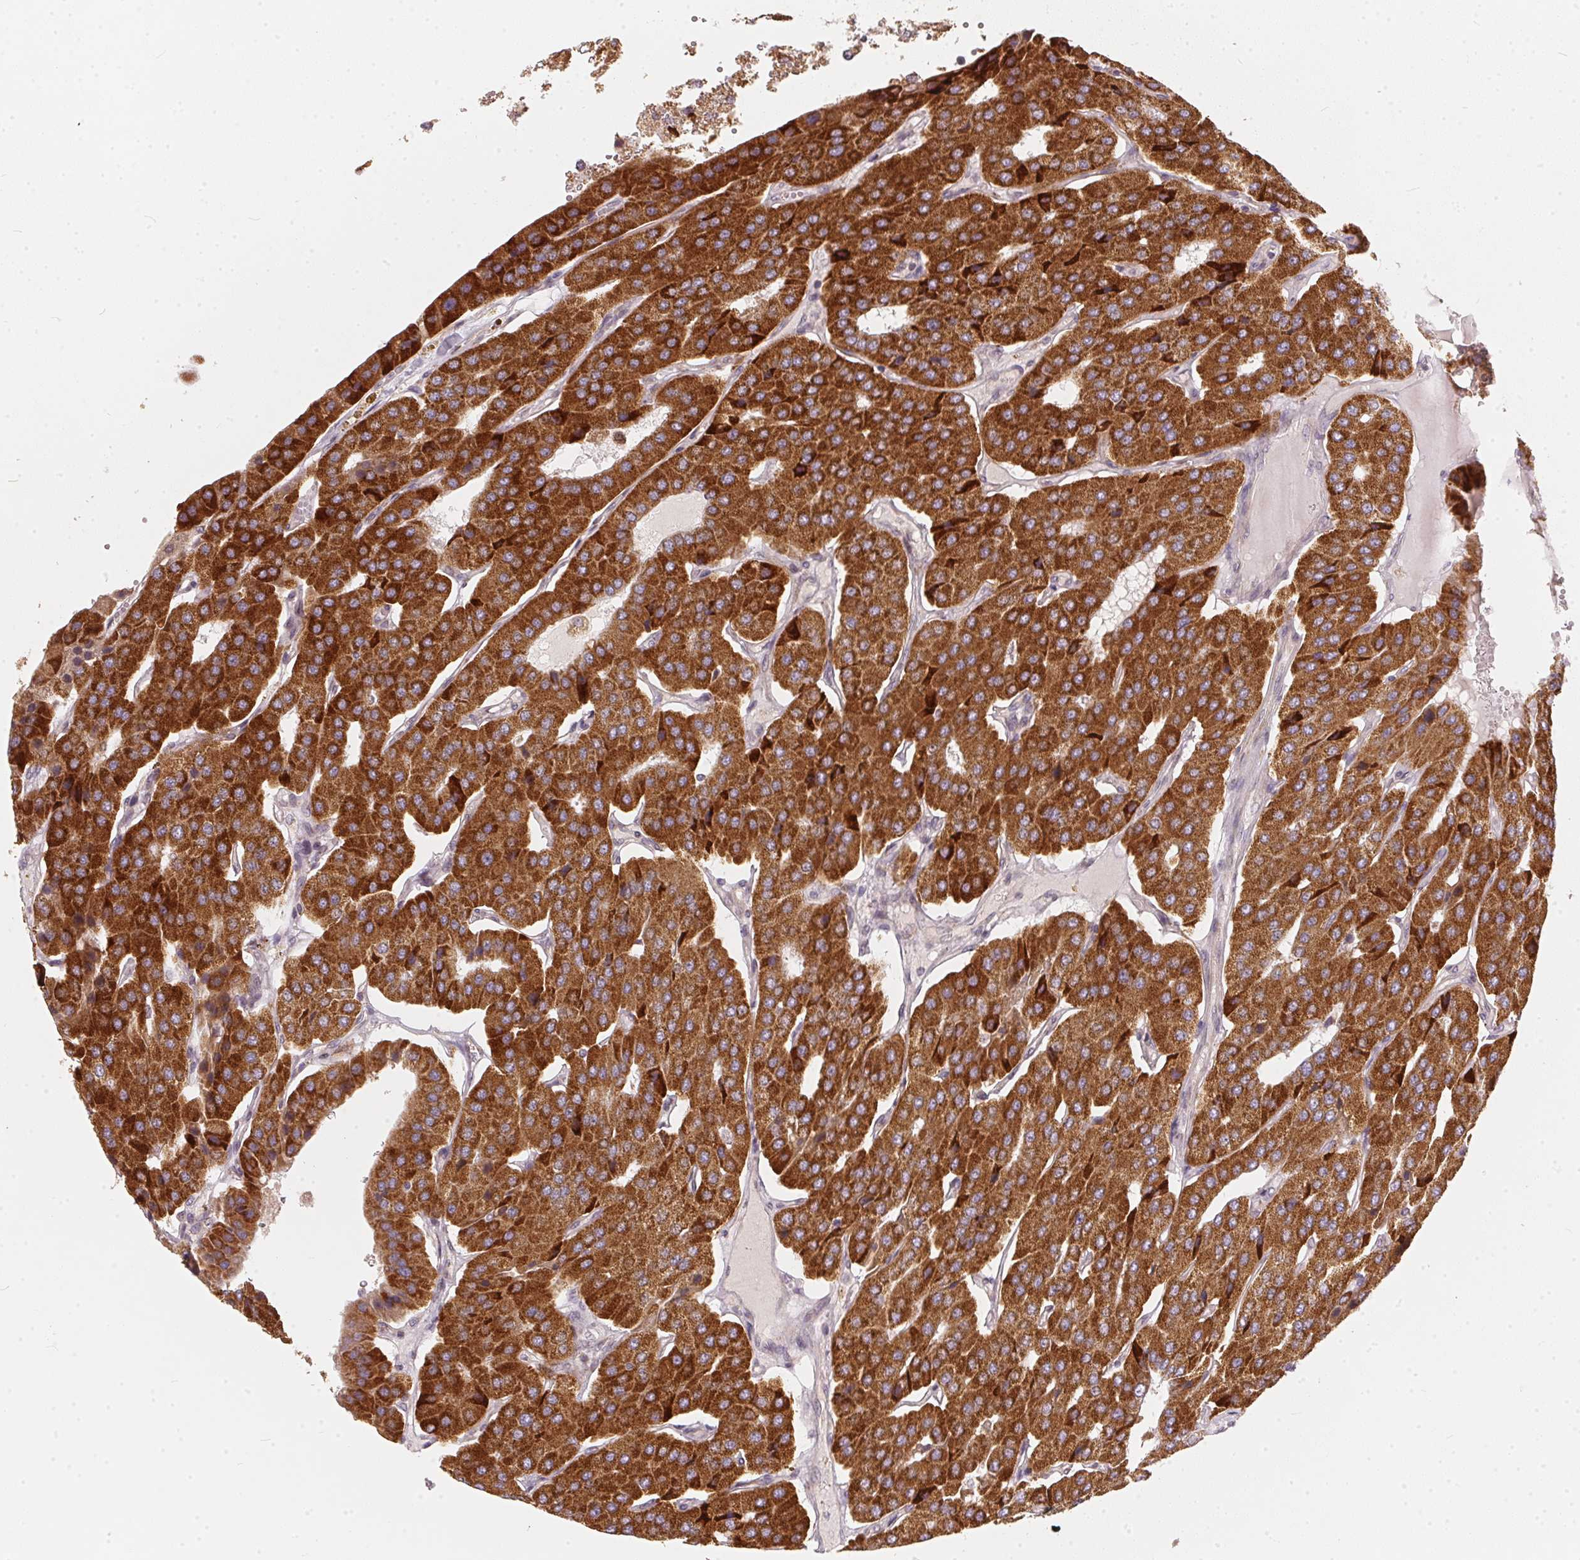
{"staining": {"intensity": "strong", "quantity": ">75%", "location": "cytoplasmic/membranous"}, "tissue": "parathyroid gland", "cell_type": "Glandular cells", "image_type": "normal", "snomed": [{"axis": "morphology", "description": "Normal tissue, NOS"}, {"axis": "morphology", "description": "Adenoma, NOS"}, {"axis": "topography", "description": "Parathyroid gland"}], "caption": "Parathyroid gland stained with DAB (3,3'-diaminobenzidine) immunohistochemistry (IHC) shows high levels of strong cytoplasmic/membranous expression in about >75% of glandular cells.", "gene": "VWA5B2", "patient": {"sex": "female", "age": 86}}